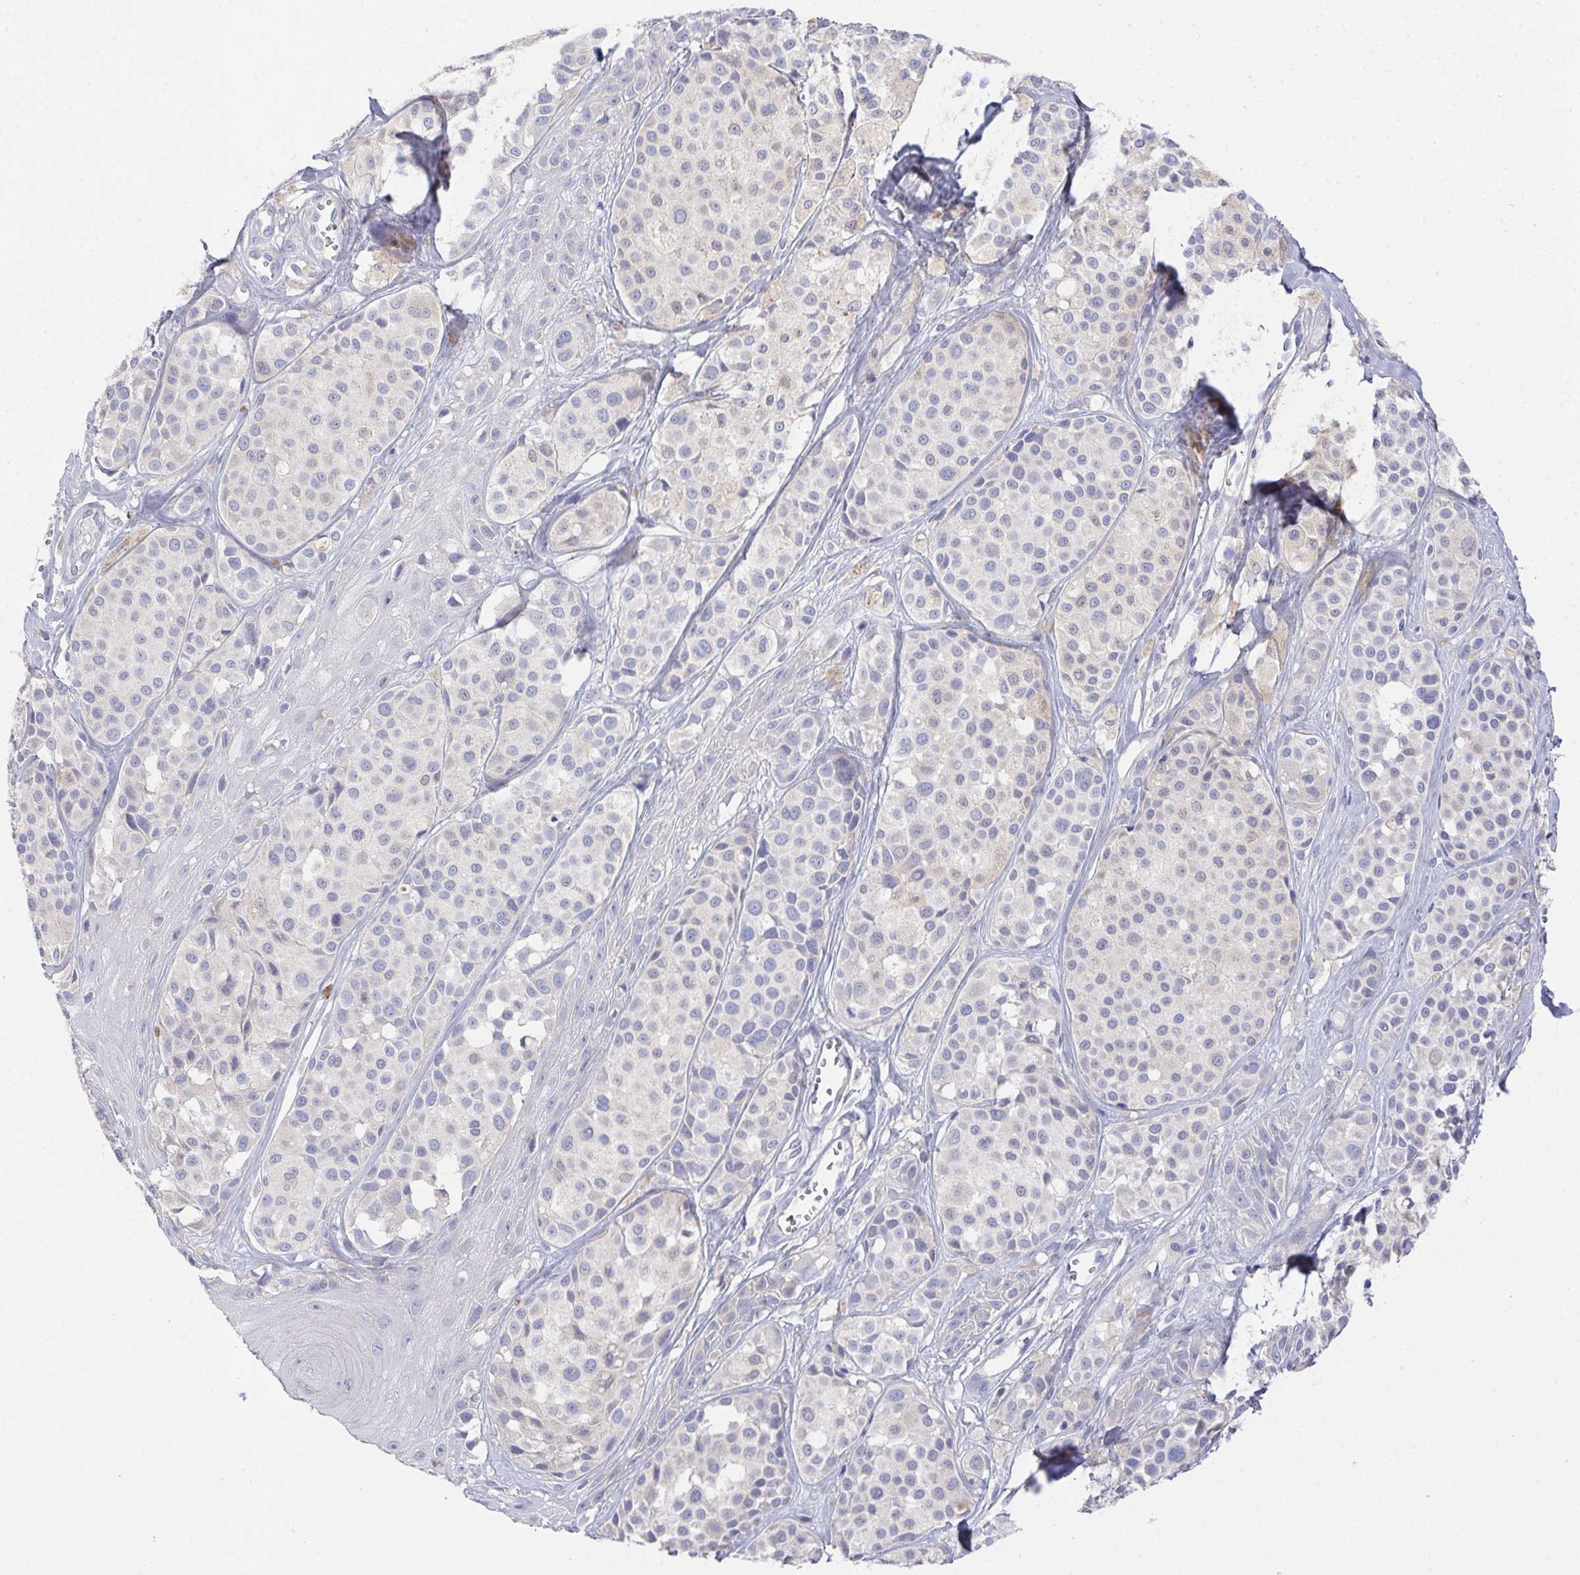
{"staining": {"intensity": "negative", "quantity": "none", "location": "none"}, "tissue": "melanoma", "cell_type": "Tumor cells", "image_type": "cancer", "snomed": [{"axis": "morphology", "description": "Malignant melanoma, NOS"}, {"axis": "topography", "description": "Skin"}], "caption": "High power microscopy histopathology image of an immunohistochemistry (IHC) image of melanoma, revealing no significant expression in tumor cells.", "gene": "PRG3", "patient": {"sex": "male", "age": 77}}